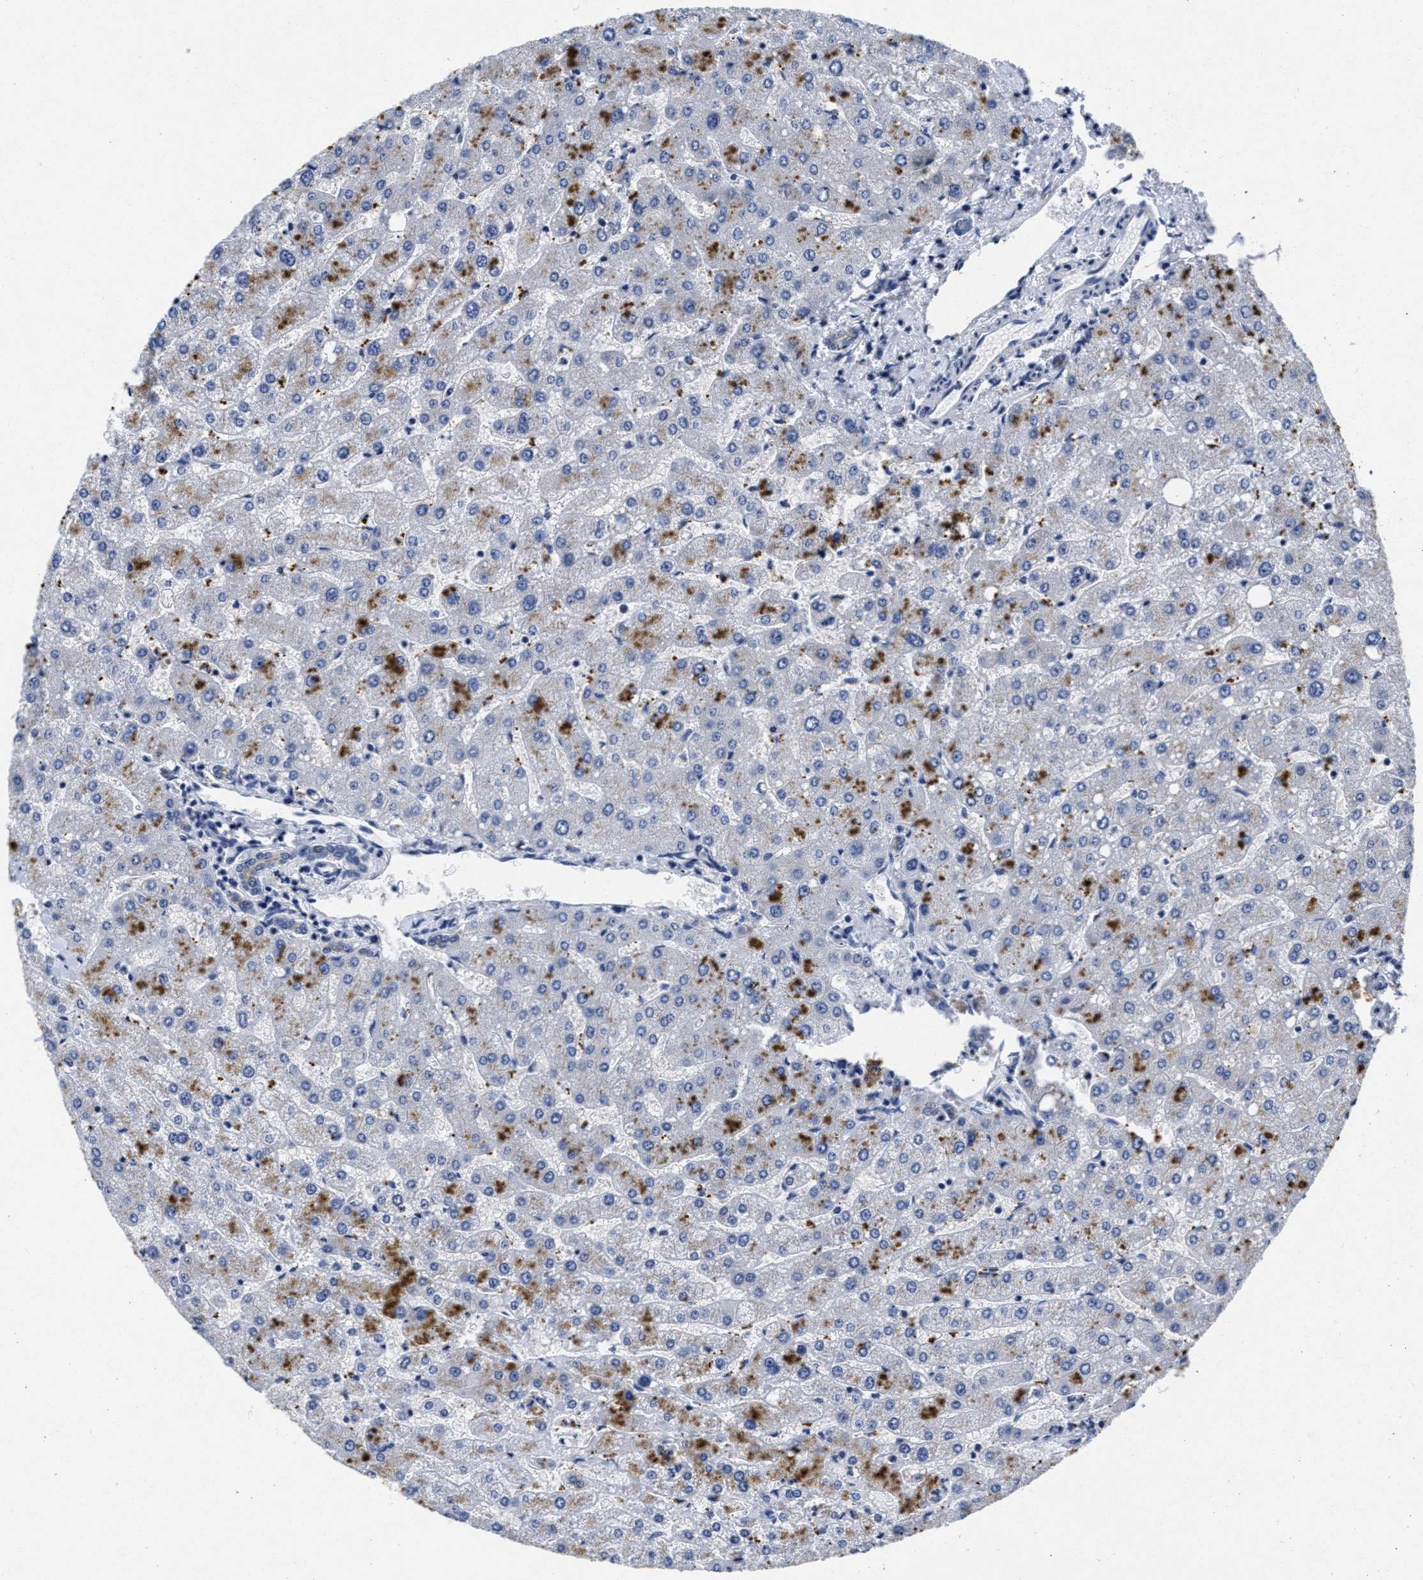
{"staining": {"intensity": "weak", "quantity": "<25%", "location": "cytoplasmic/membranous"}, "tissue": "liver", "cell_type": "Cholangiocytes", "image_type": "normal", "snomed": [{"axis": "morphology", "description": "Normal tissue, NOS"}, {"axis": "topography", "description": "Liver"}], "caption": "This is an immunohistochemistry image of unremarkable liver. There is no positivity in cholangiocytes.", "gene": "LAD1", "patient": {"sex": "male", "age": 55}}